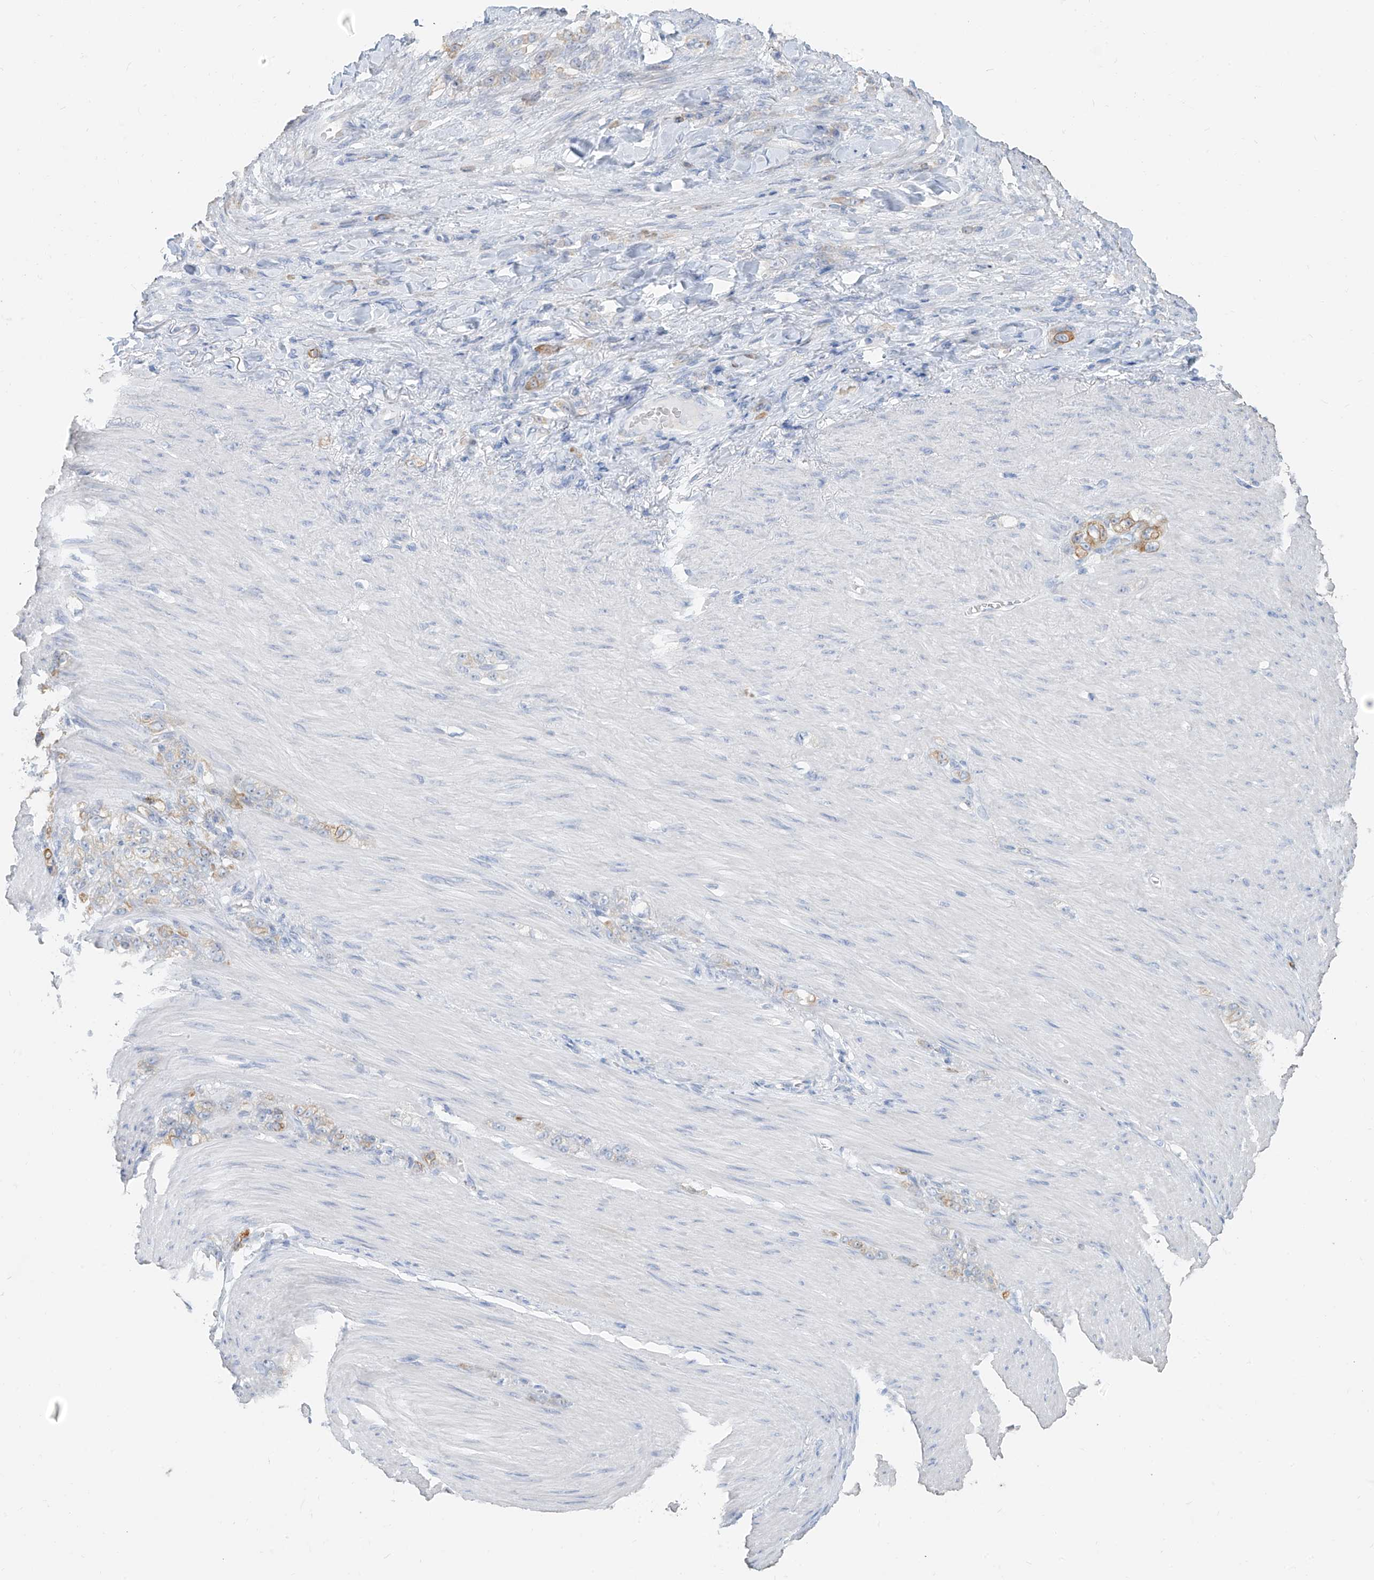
{"staining": {"intensity": "weak", "quantity": "<25%", "location": "cytoplasmic/membranous"}, "tissue": "stomach cancer", "cell_type": "Tumor cells", "image_type": "cancer", "snomed": [{"axis": "morphology", "description": "Normal tissue, NOS"}, {"axis": "morphology", "description": "Adenocarcinoma, NOS"}, {"axis": "topography", "description": "Stomach"}], "caption": "Image shows no protein positivity in tumor cells of adenocarcinoma (stomach) tissue.", "gene": "PAFAH1B3", "patient": {"sex": "male", "age": 82}}